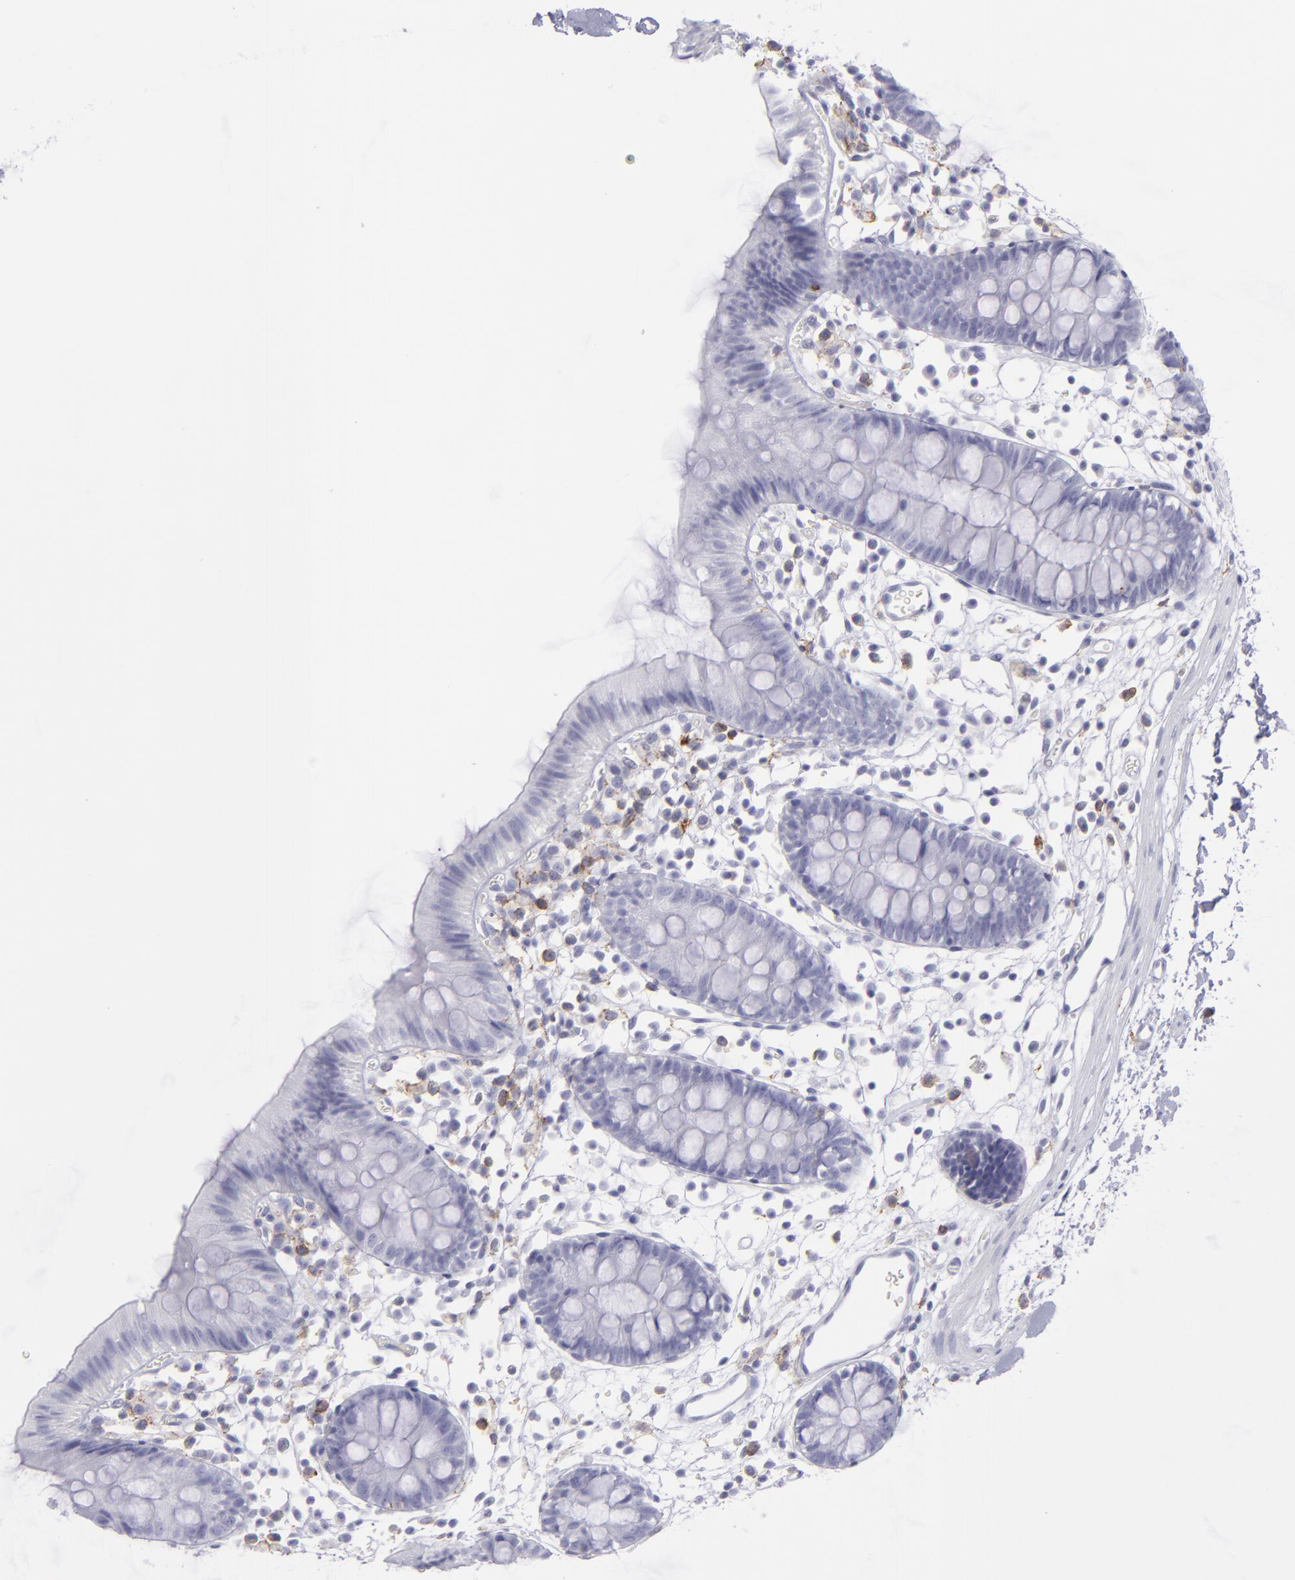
{"staining": {"intensity": "negative", "quantity": "none", "location": "none"}, "tissue": "colon", "cell_type": "Endothelial cells", "image_type": "normal", "snomed": [{"axis": "morphology", "description": "Normal tissue, NOS"}, {"axis": "topography", "description": "Colon"}], "caption": "Immunohistochemistry (IHC) micrograph of benign human colon stained for a protein (brown), which demonstrates no staining in endothelial cells.", "gene": "SELPLG", "patient": {"sex": "male", "age": 14}}